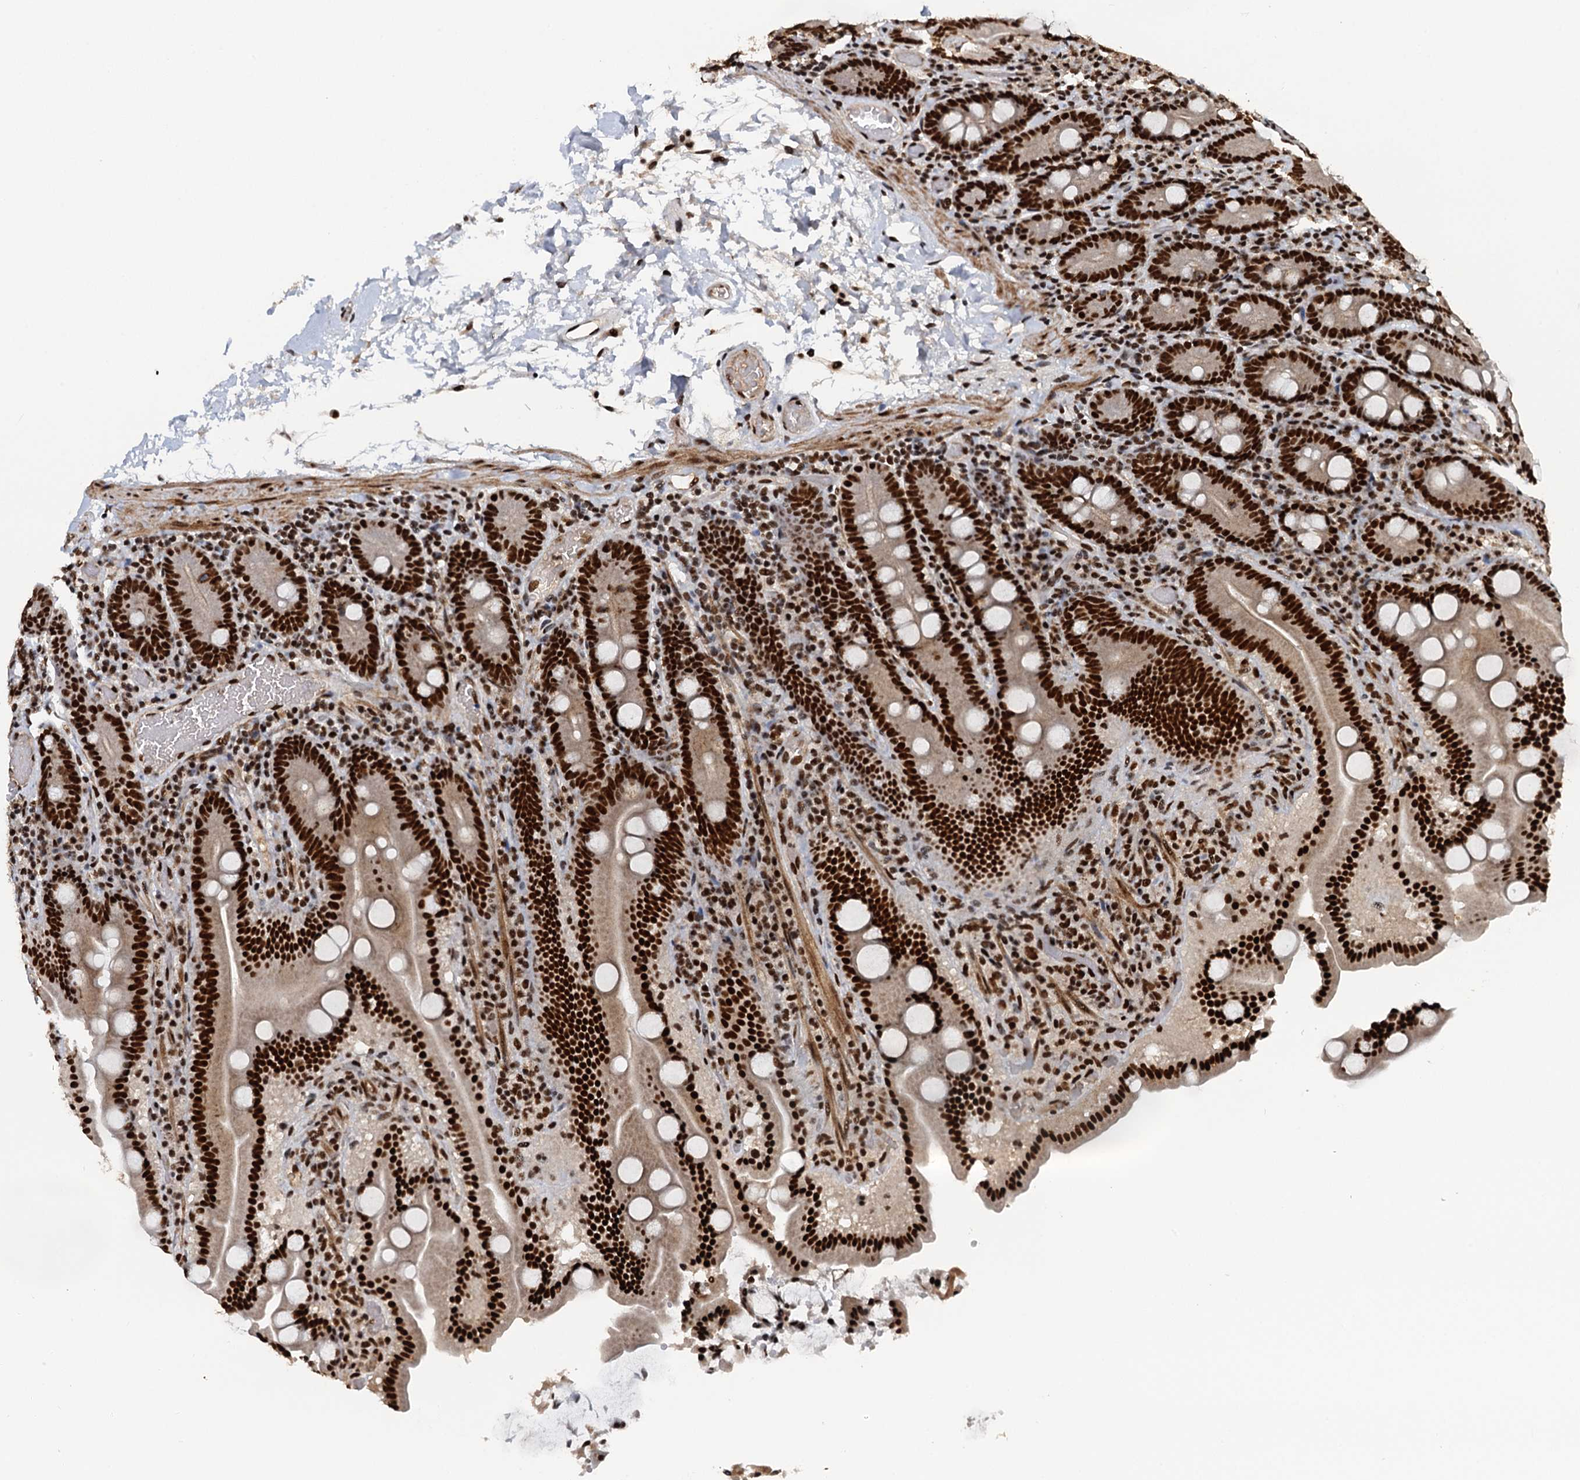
{"staining": {"intensity": "strong", "quantity": ">75%", "location": "nuclear"}, "tissue": "duodenum", "cell_type": "Glandular cells", "image_type": "normal", "snomed": [{"axis": "morphology", "description": "Normal tissue, NOS"}, {"axis": "topography", "description": "Duodenum"}], "caption": "Duodenum stained with DAB immunohistochemistry (IHC) demonstrates high levels of strong nuclear staining in about >75% of glandular cells. (IHC, brightfield microscopy, high magnification).", "gene": "ZC3H18", "patient": {"sex": "male", "age": 55}}